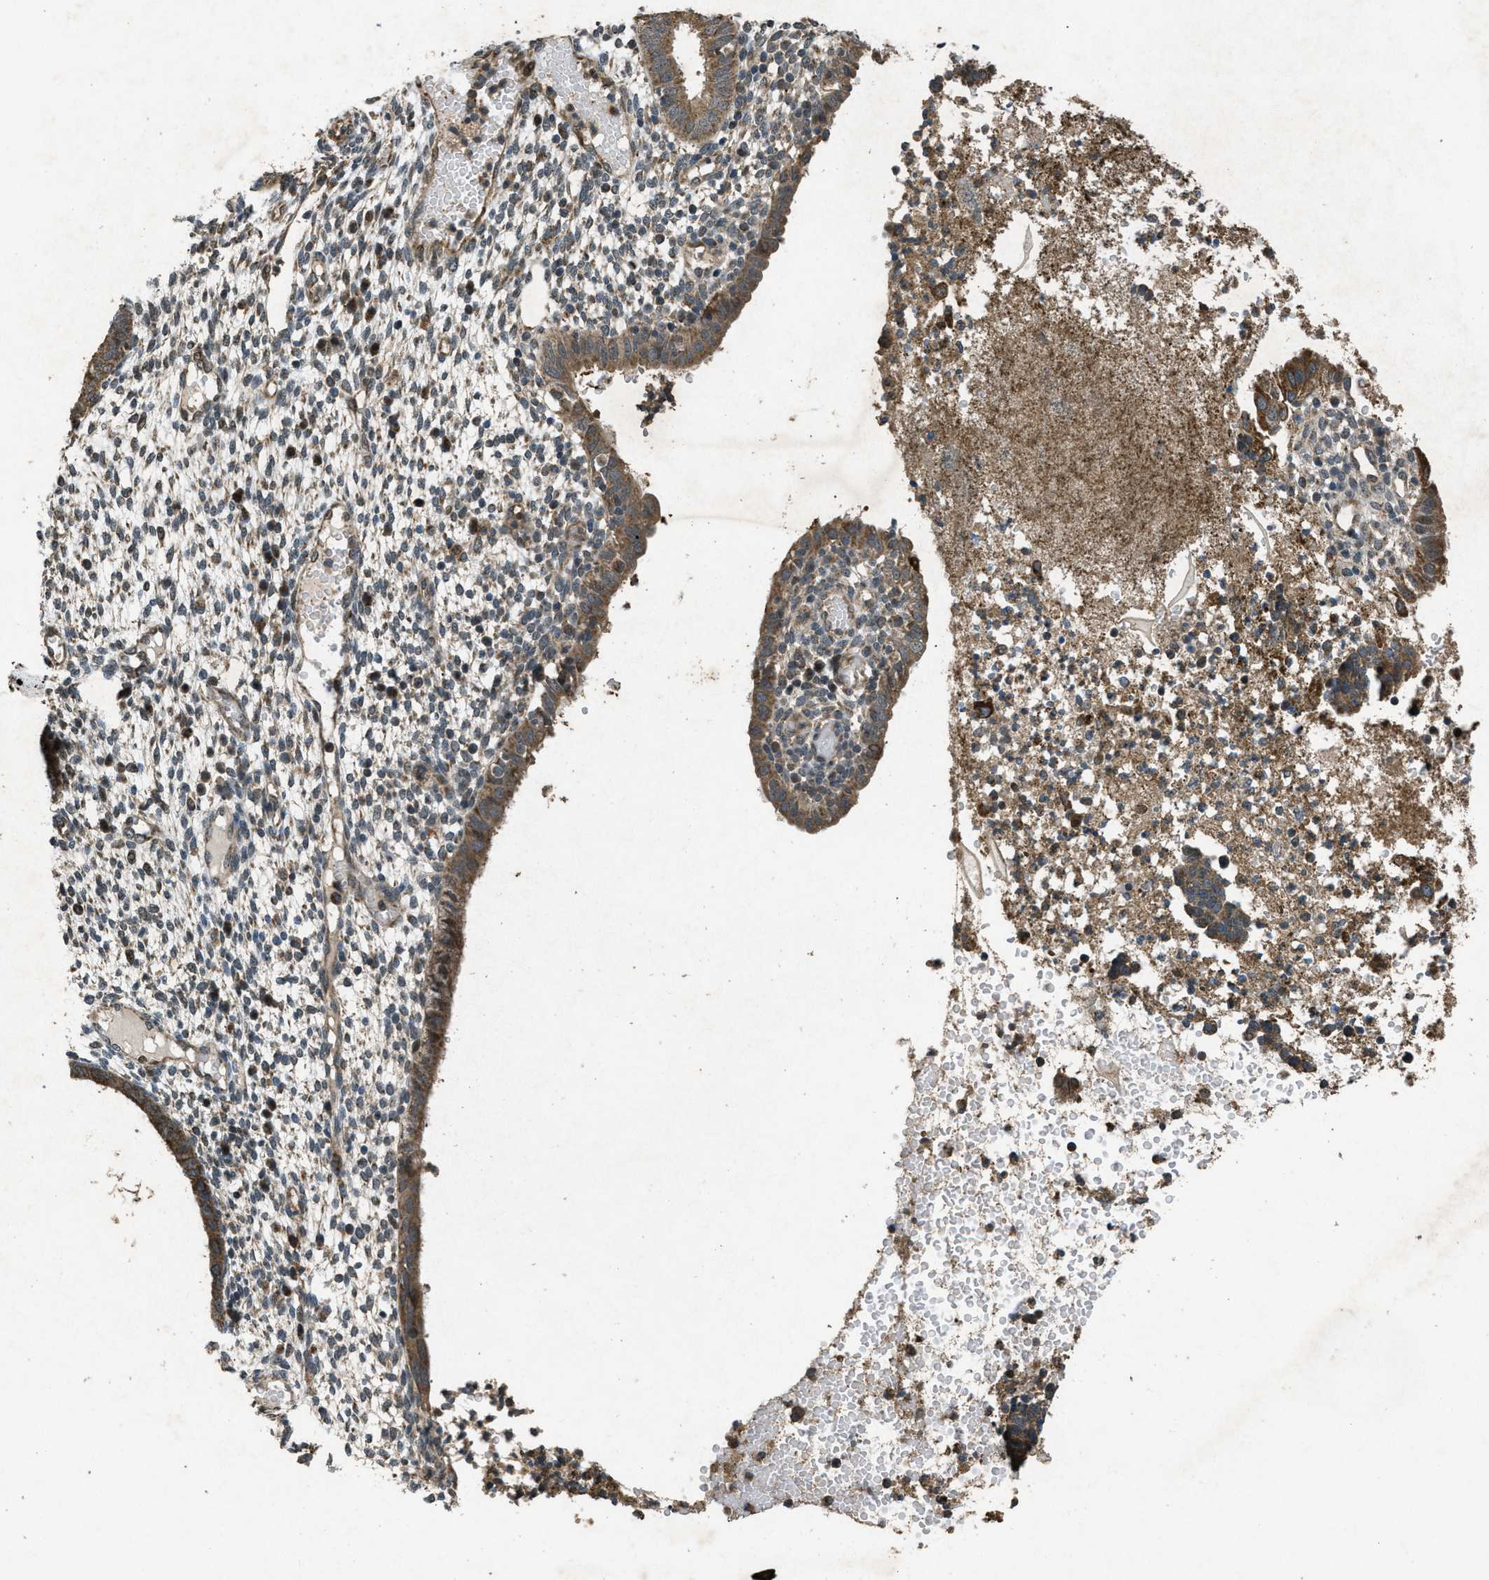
{"staining": {"intensity": "weak", "quantity": "25%-75%", "location": "cytoplasmic/membranous"}, "tissue": "endometrium", "cell_type": "Cells in endometrial stroma", "image_type": "normal", "snomed": [{"axis": "morphology", "description": "Normal tissue, NOS"}, {"axis": "topography", "description": "Endometrium"}], "caption": "The micrograph displays staining of benign endometrium, revealing weak cytoplasmic/membranous protein staining (brown color) within cells in endometrial stroma.", "gene": "PPP1R15A", "patient": {"sex": "female", "age": 35}}